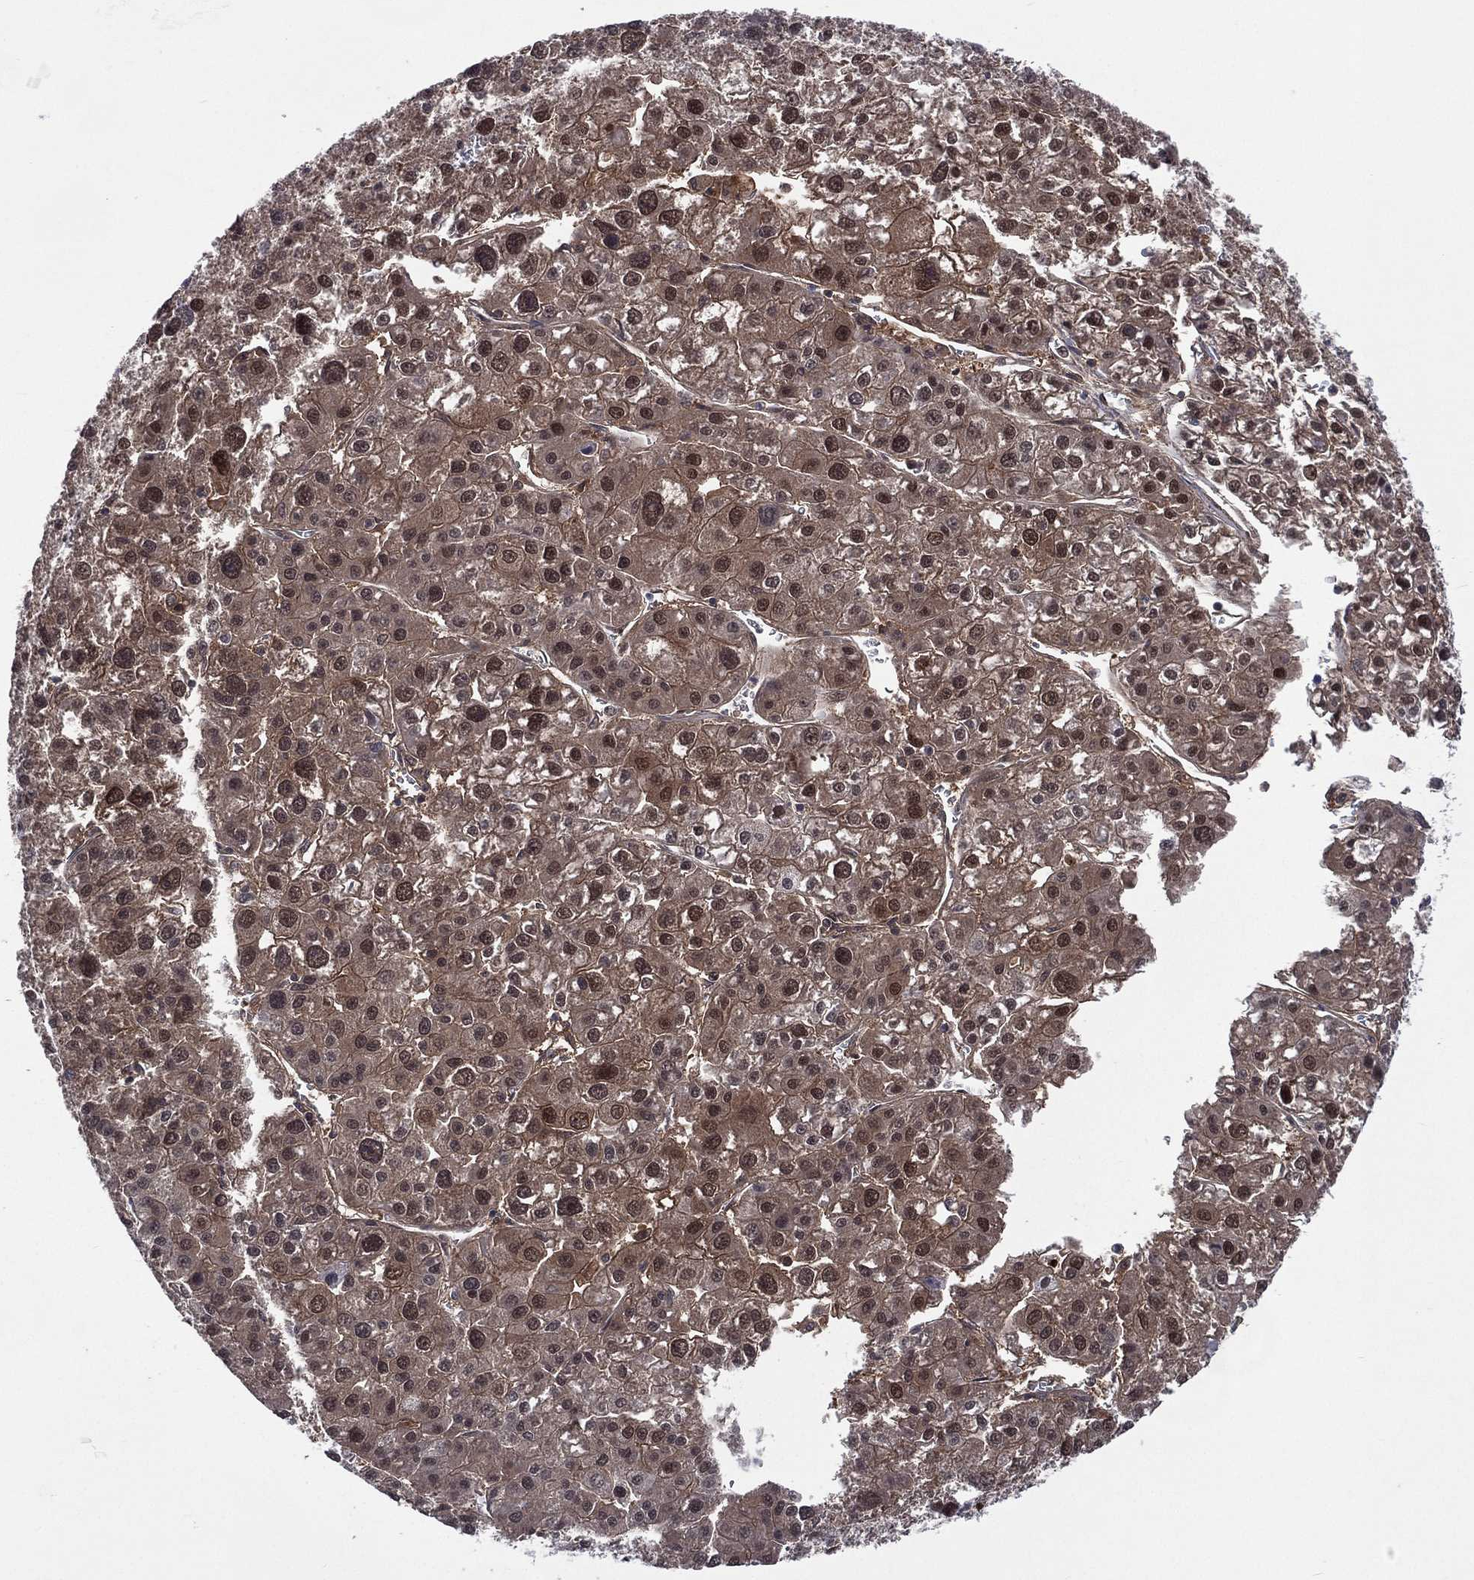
{"staining": {"intensity": "strong", "quantity": ">75%", "location": "cytoplasmic/membranous,nuclear"}, "tissue": "liver cancer", "cell_type": "Tumor cells", "image_type": "cancer", "snomed": [{"axis": "morphology", "description": "Carcinoma, Hepatocellular, NOS"}, {"axis": "topography", "description": "Liver"}], "caption": "A high-resolution histopathology image shows IHC staining of liver cancer, which demonstrates strong cytoplasmic/membranous and nuclear positivity in about >75% of tumor cells. Immunohistochemistry stains the protein of interest in brown and the nuclei are stained blue.", "gene": "MTAP", "patient": {"sex": "male", "age": 73}}